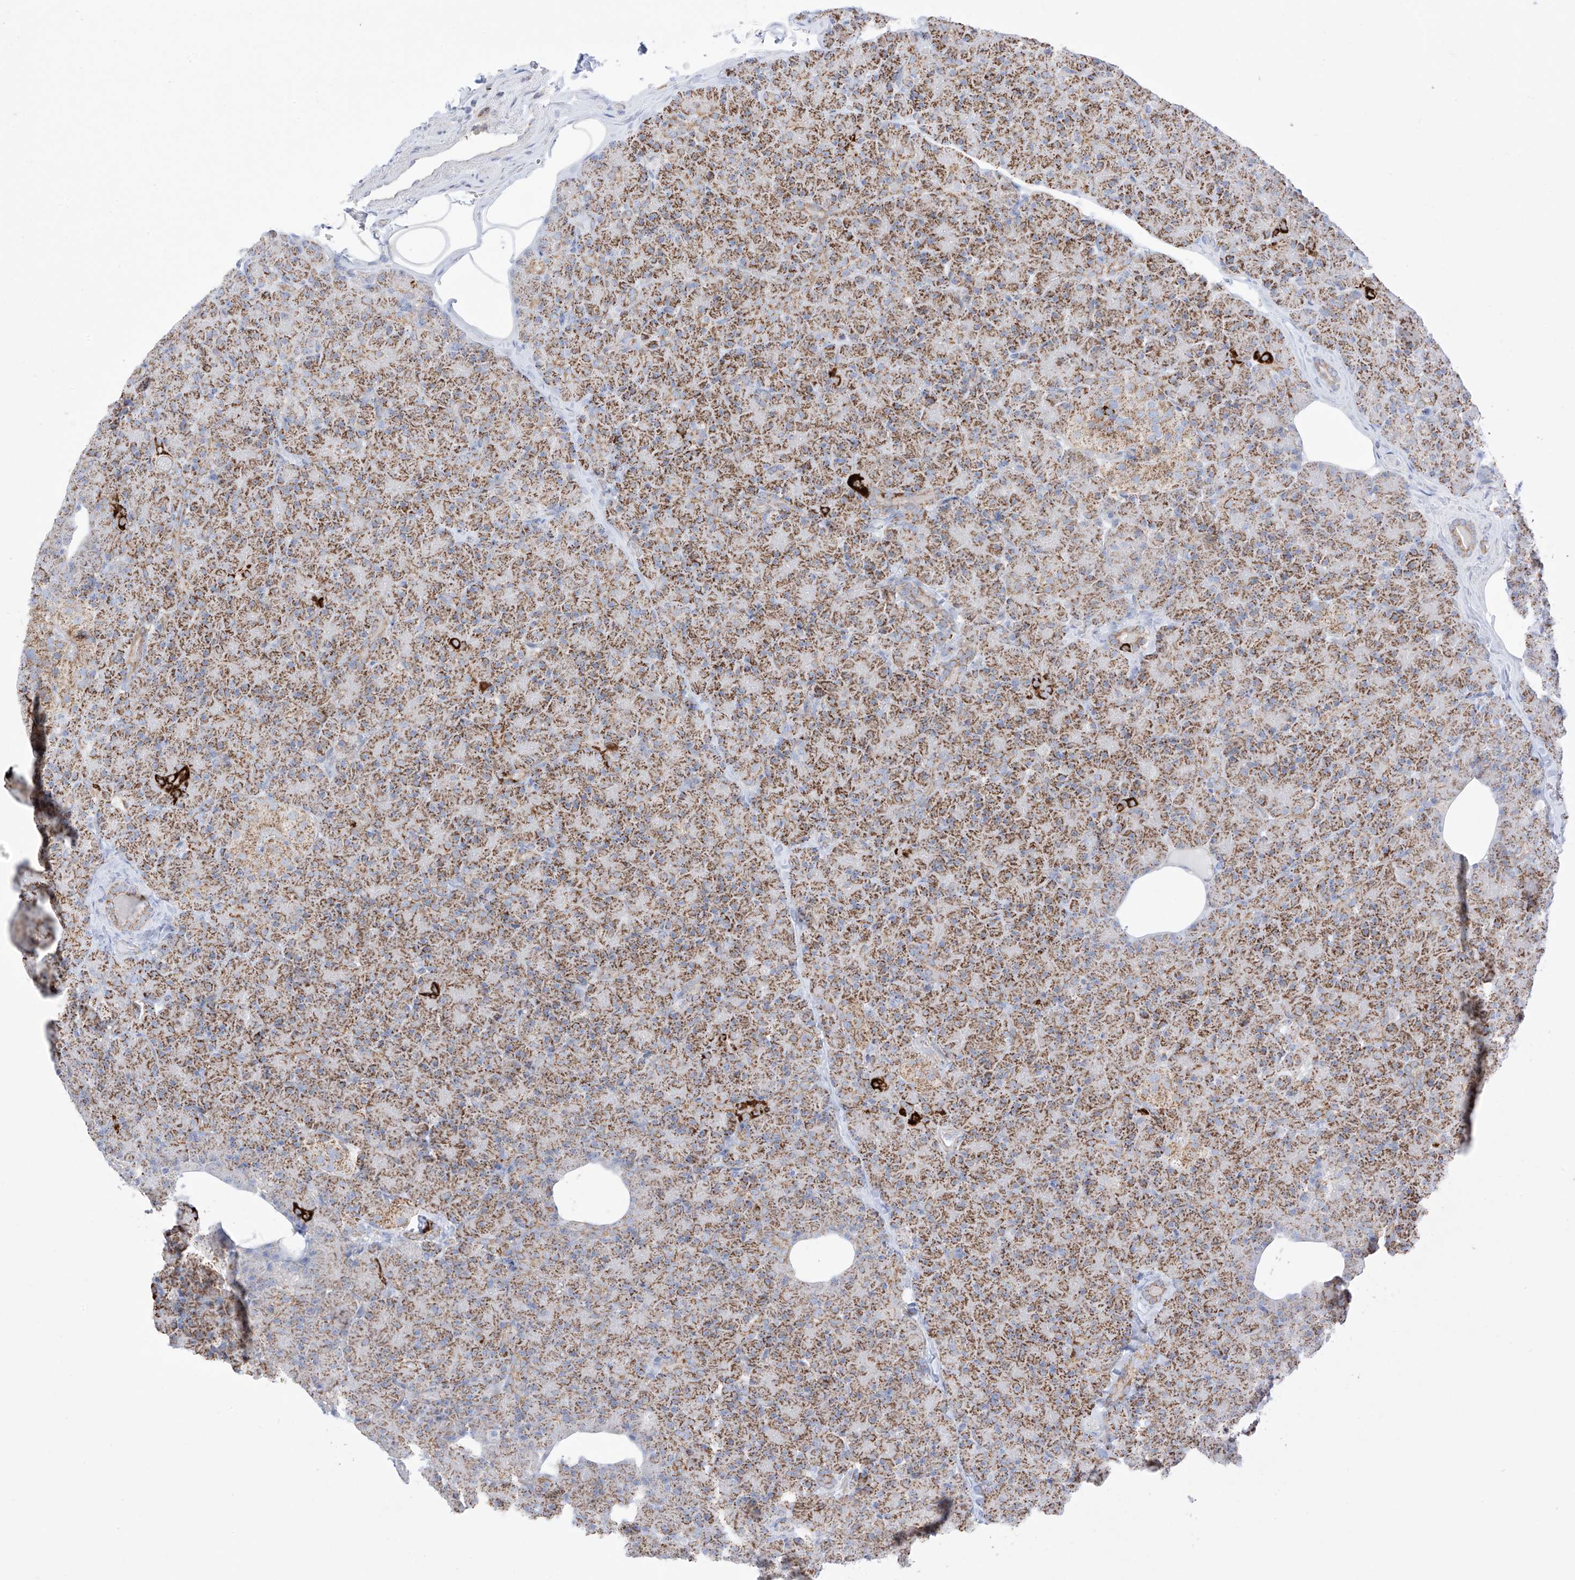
{"staining": {"intensity": "strong", "quantity": "25%-75%", "location": "cytoplasmic/membranous"}, "tissue": "pancreas", "cell_type": "Exocrine glandular cells", "image_type": "normal", "snomed": [{"axis": "morphology", "description": "Normal tissue, NOS"}, {"axis": "topography", "description": "Pancreas"}], "caption": "Immunohistochemistry of normal pancreas exhibits high levels of strong cytoplasmic/membranous positivity in about 25%-75% of exocrine glandular cells.", "gene": "XKR3", "patient": {"sex": "female", "age": 43}}